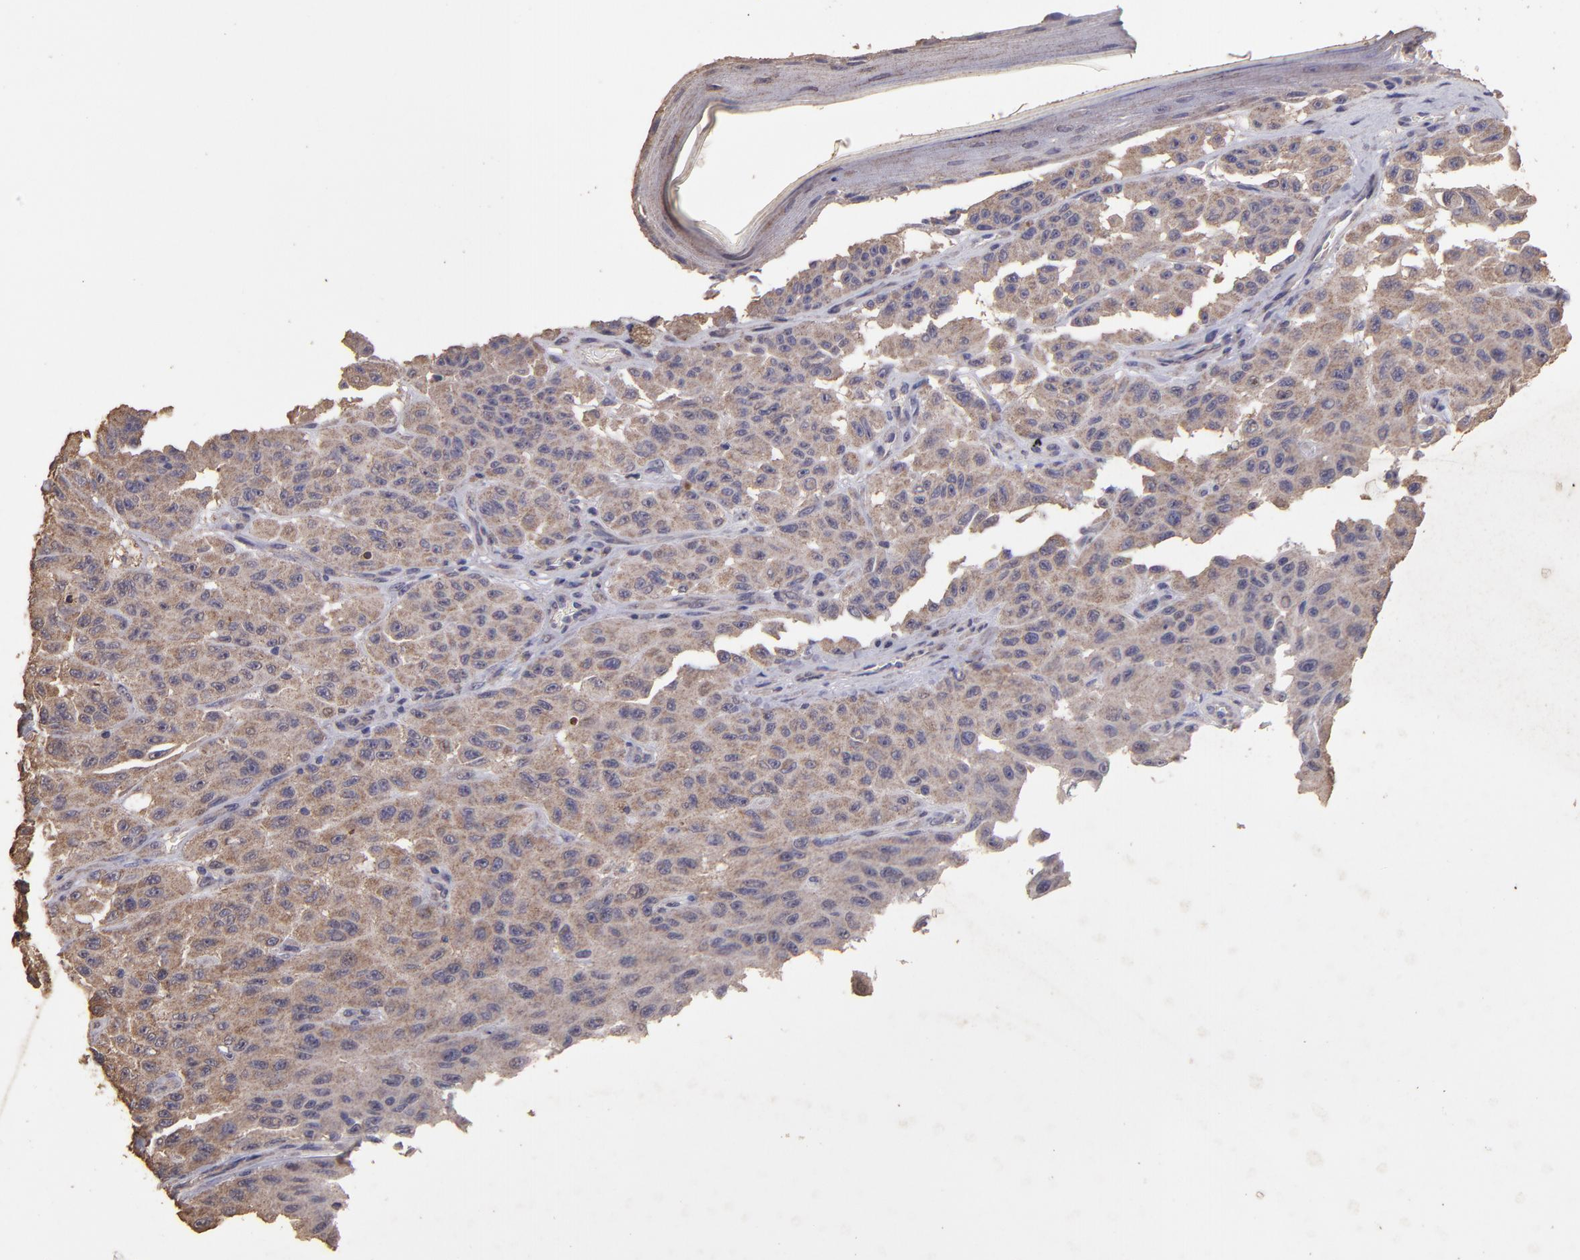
{"staining": {"intensity": "moderate", "quantity": ">75%", "location": "cytoplasmic/membranous"}, "tissue": "melanoma", "cell_type": "Tumor cells", "image_type": "cancer", "snomed": [{"axis": "morphology", "description": "Malignant melanoma, NOS"}, {"axis": "topography", "description": "Skin"}], "caption": "The micrograph demonstrates a brown stain indicating the presence of a protein in the cytoplasmic/membranous of tumor cells in melanoma. Using DAB (brown) and hematoxylin (blue) stains, captured at high magnification using brightfield microscopy.", "gene": "HECTD1", "patient": {"sex": "male", "age": 30}}